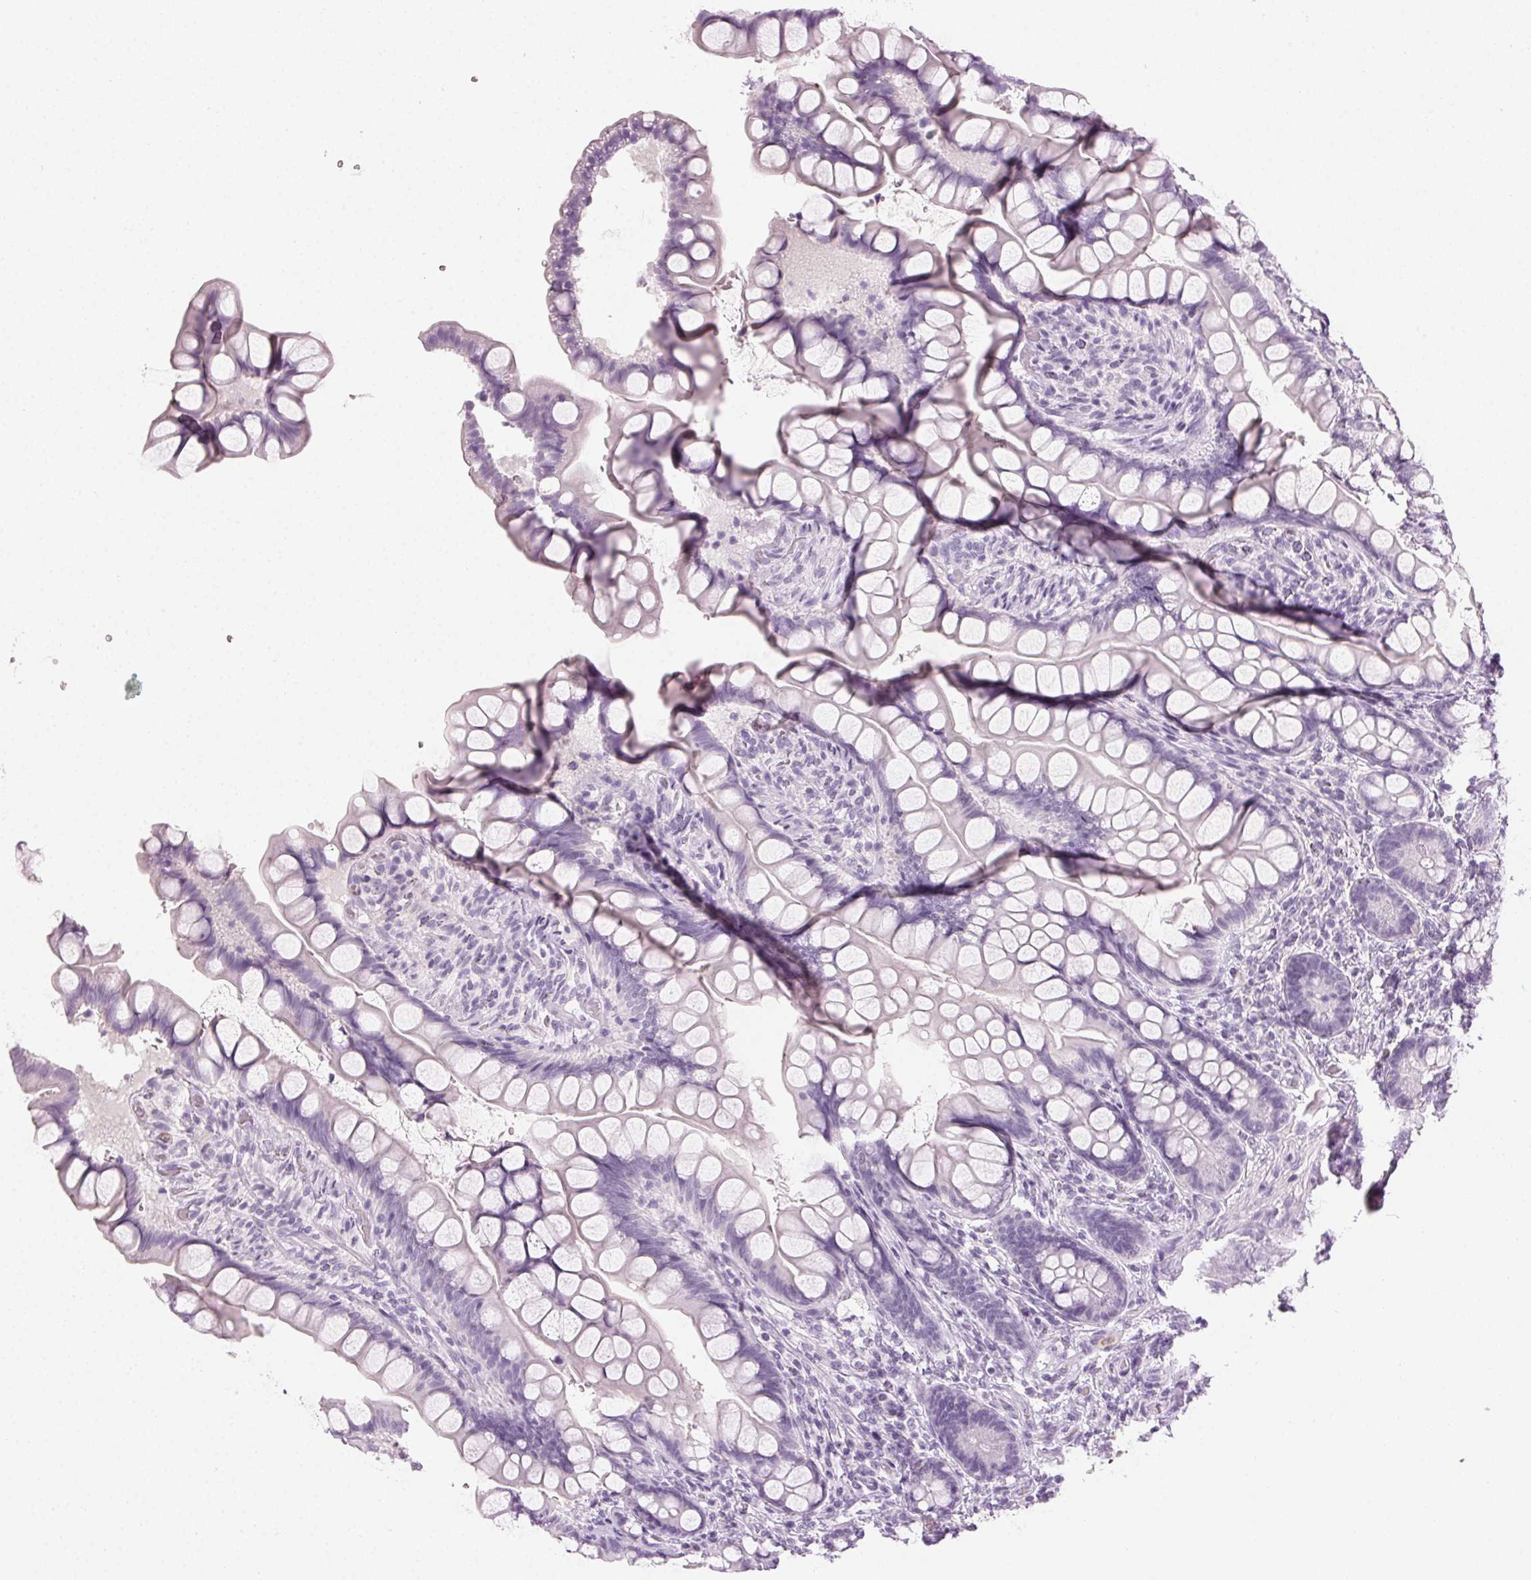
{"staining": {"intensity": "negative", "quantity": "none", "location": "none"}, "tissue": "small intestine", "cell_type": "Glandular cells", "image_type": "normal", "snomed": [{"axis": "morphology", "description": "Normal tissue, NOS"}, {"axis": "topography", "description": "Small intestine"}], "caption": "The histopathology image exhibits no staining of glandular cells in unremarkable small intestine. Nuclei are stained in blue.", "gene": "MPO", "patient": {"sex": "male", "age": 70}}